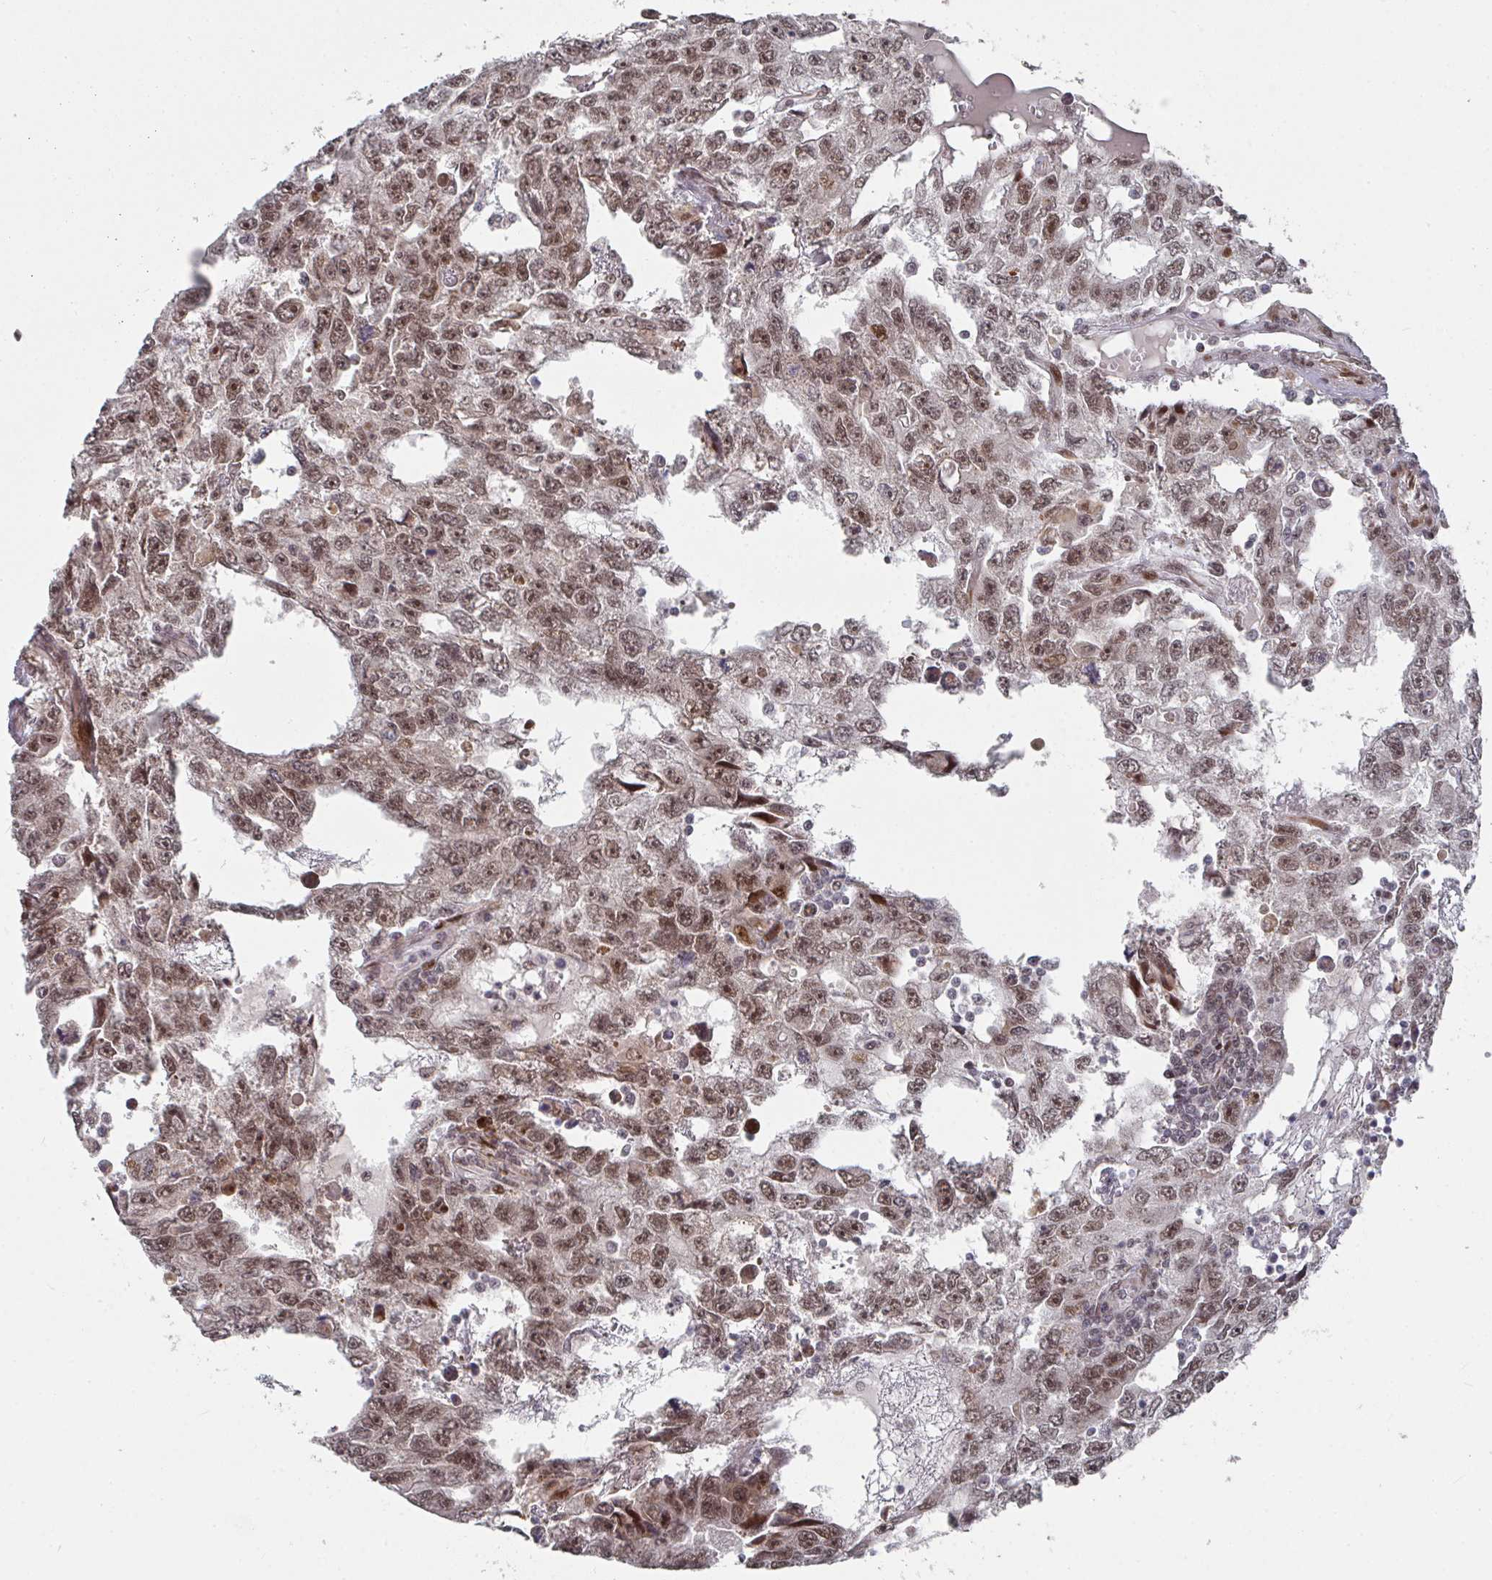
{"staining": {"intensity": "moderate", "quantity": ">75%", "location": "nuclear"}, "tissue": "testis cancer", "cell_type": "Tumor cells", "image_type": "cancer", "snomed": [{"axis": "morphology", "description": "Carcinoma, Embryonal, NOS"}, {"axis": "topography", "description": "Testis"}], "caption": "About >75% of tumor cells in human testis cancer (embryonal carcinoma) demonstrate moderate nuclear protein staining as visualized by brown immunohistochemical staining.", "gene": "RBBP5", "patient": {"sex": "male", "age": 20}}